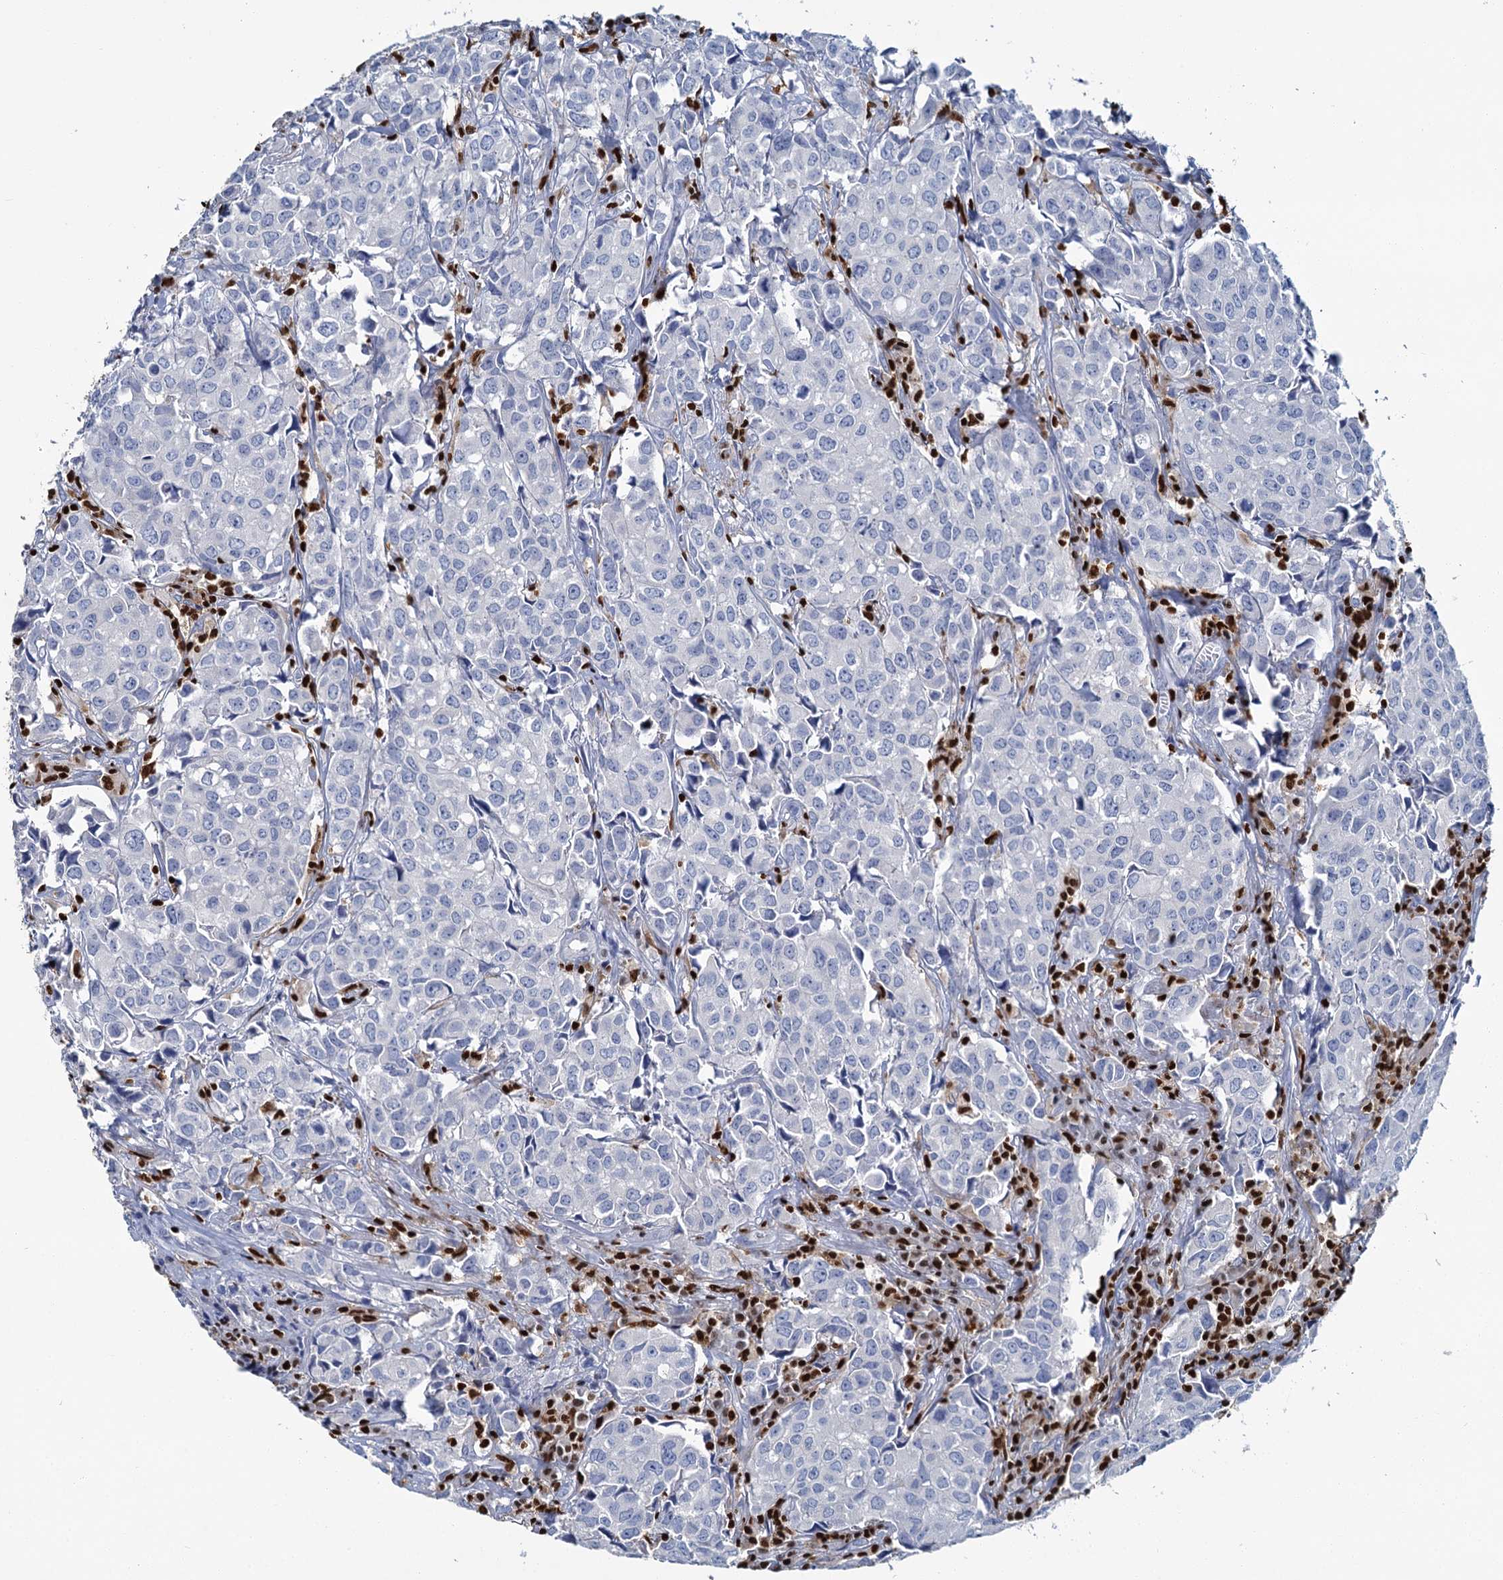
{"staining": {"intensity": "negative", "quantity": "none", "location": "none"}, "tissue": "urothelial cancer", "cell_type": "Tumor cells", "image_type": "cancer", "snomed": [{"axis": "morphology", "description": "Urothelial carcinoma, High grade"}, {"axis": "topography", "description": "Urinary bladder"}], "caption": "An immunohistochemistry (IHC) photomicrograph of high-grade urothelial carcinoma is shown. There is no staining in tumor cells of high-grade urothelial carcinoma. (Brightfield microscopy of DAB (3,3'-diaminobenzidine) immunohistochemistry (IHC) at high magnification).", "gene": "CELF2", "patient": {"sex": "female", "age": 75}}